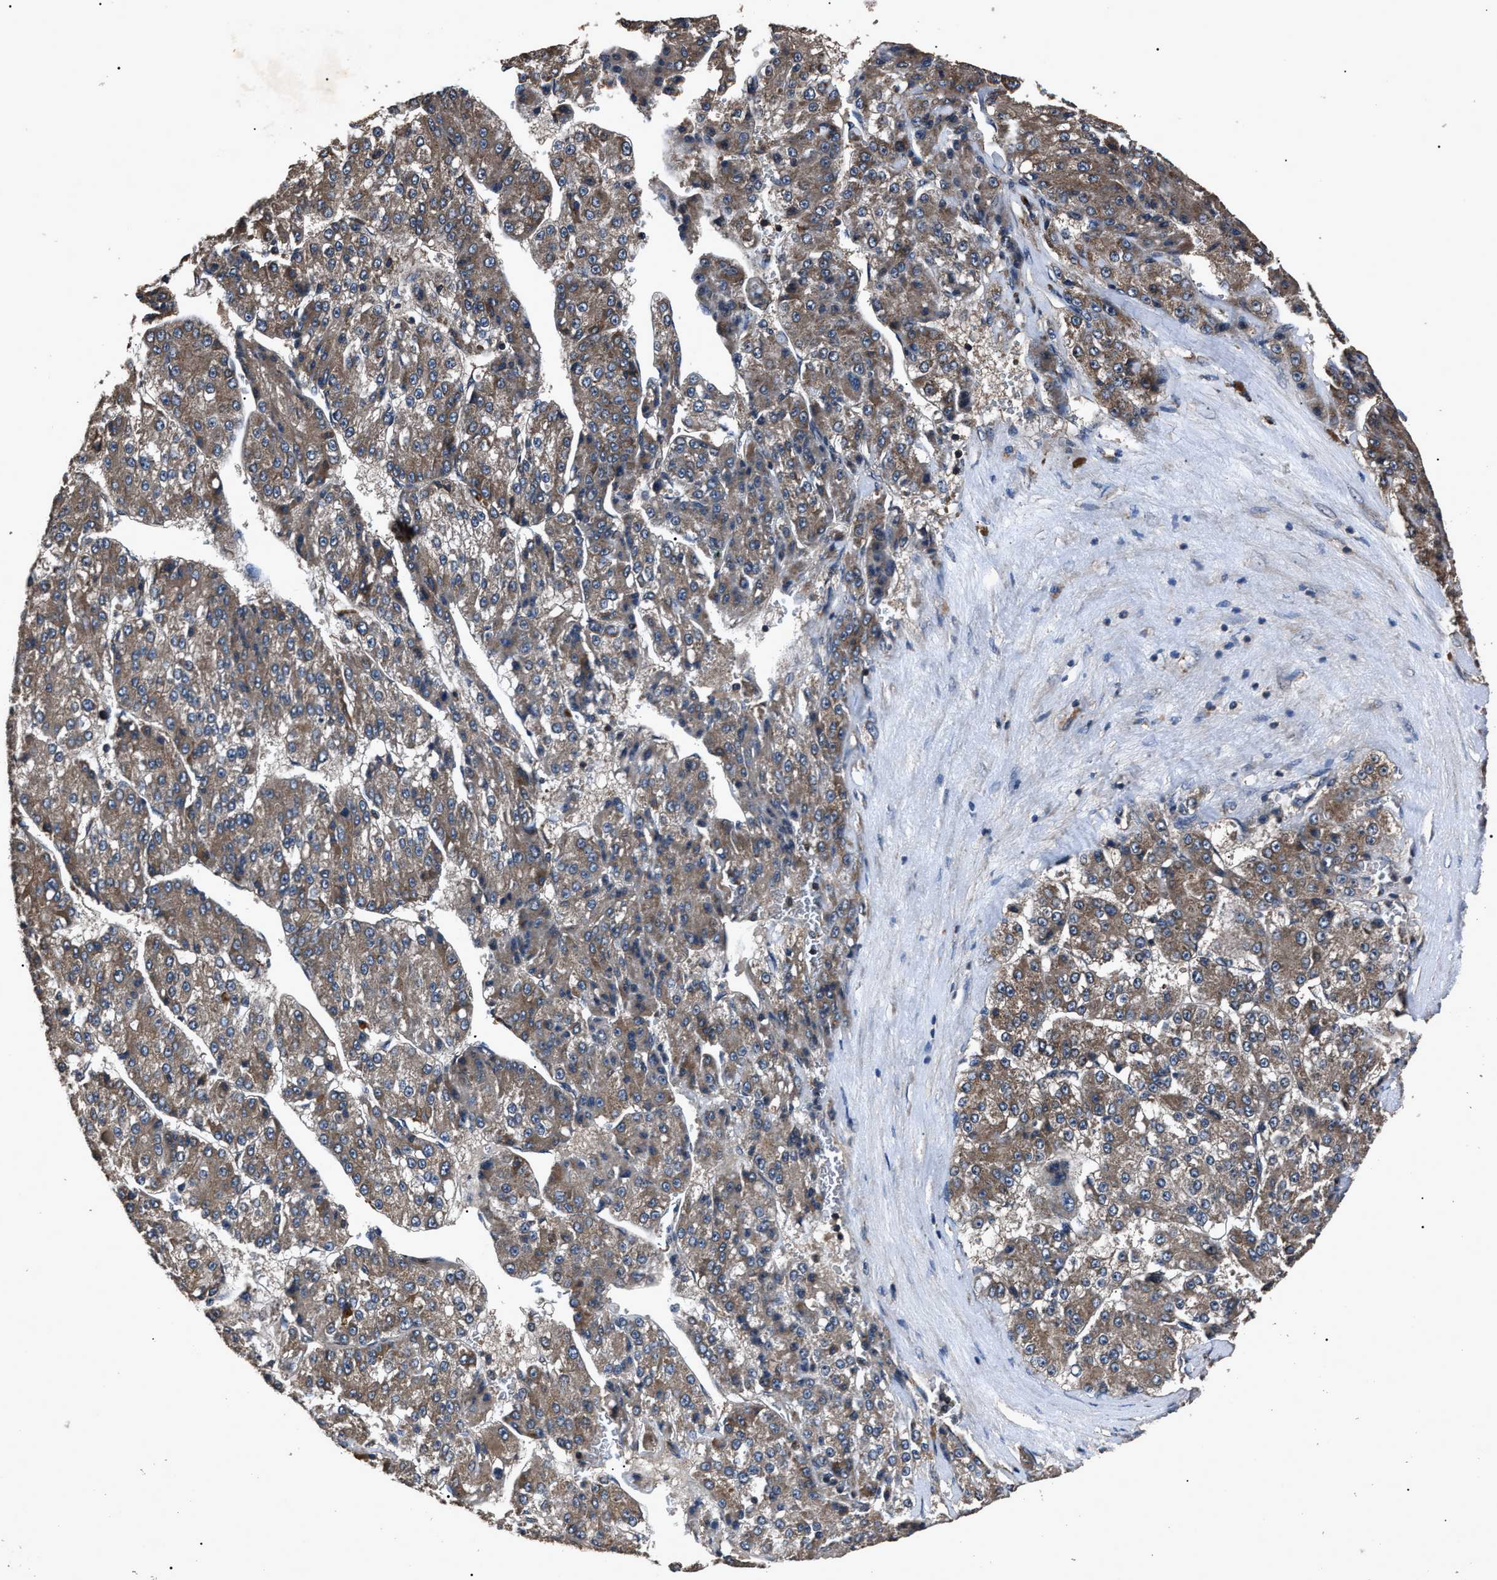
{"staining": {"intensity": "moderate", "quantity": ">75%", "location": "cytoplasmic/membranous"}, "tissue": "liver cancer", "cell_type": "Tumor cells", "image_type": "cancer", "snomed": [{"axis": "morphology", "description": "Carcinoma, Hepatocellular, NOS"}, {"axis": "topography", "description": "Liver"}], "caption": "Brown immunohistochemical staining in human liver cancer reveals moderate cytoplasmic/membranous positivity in about >75% of tumor cells.", "gene": "RNF216", "patient": {"sex": "female", "age": 73}}